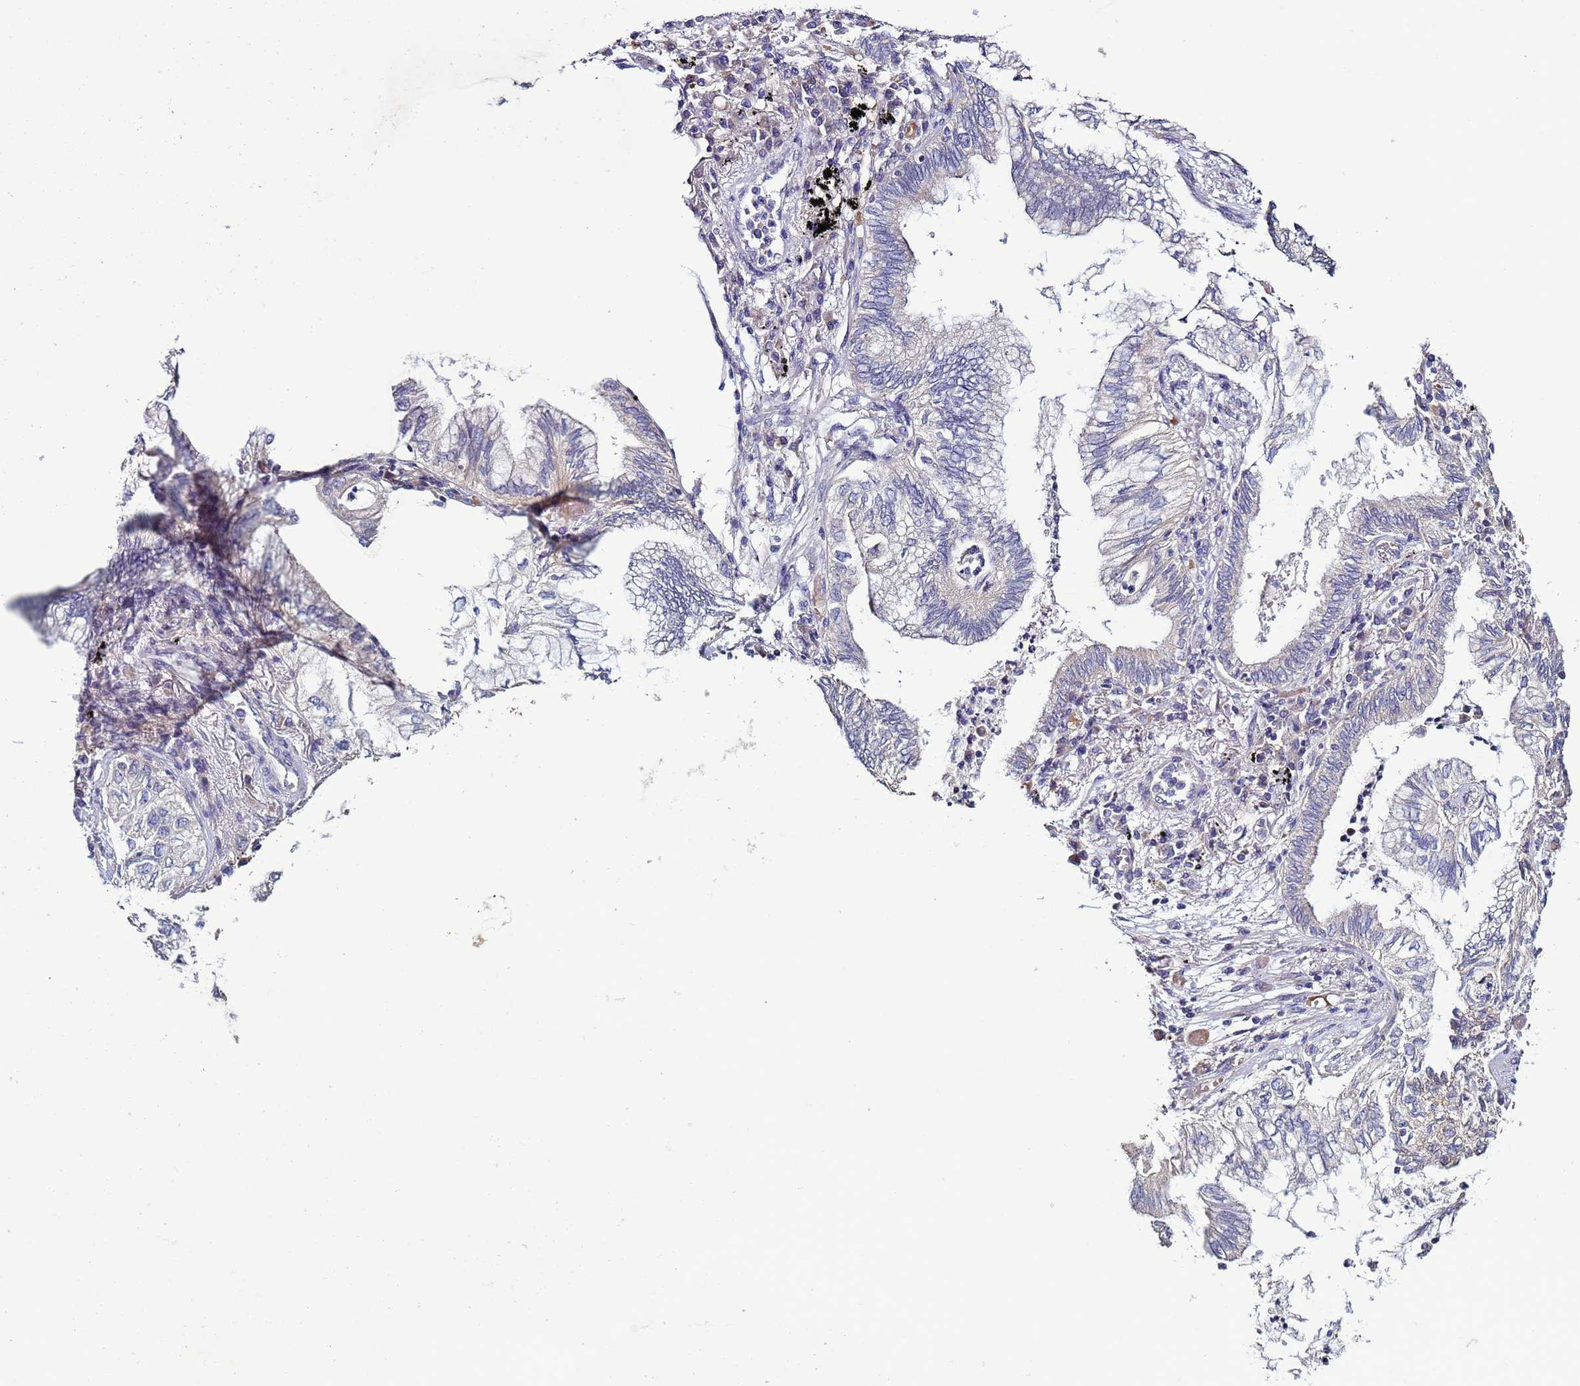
{"staining": {"intensity": "negative", "quantity": "none", "location": "none"}, "tissue": "lung cancer", "cell_type": "Tumor cells", "image_type": "cancer", "snomed": [{"axis": "morphology", "description": "Adenocarcinoma, NOS"}, {"axis": "topography", "description": "Lung"}], "caption": "A high-resolution photomicrograph shows IHC staining of lung cancer, which exhibits no significant positivity in tumor cells. (DAB (3,3'-diaminobenzidine) immunohistochemistry visualized using brightfield microscopy, high magnification).", "gene": "CLHC1", "patient": {"sex": "female", "age": 70}}